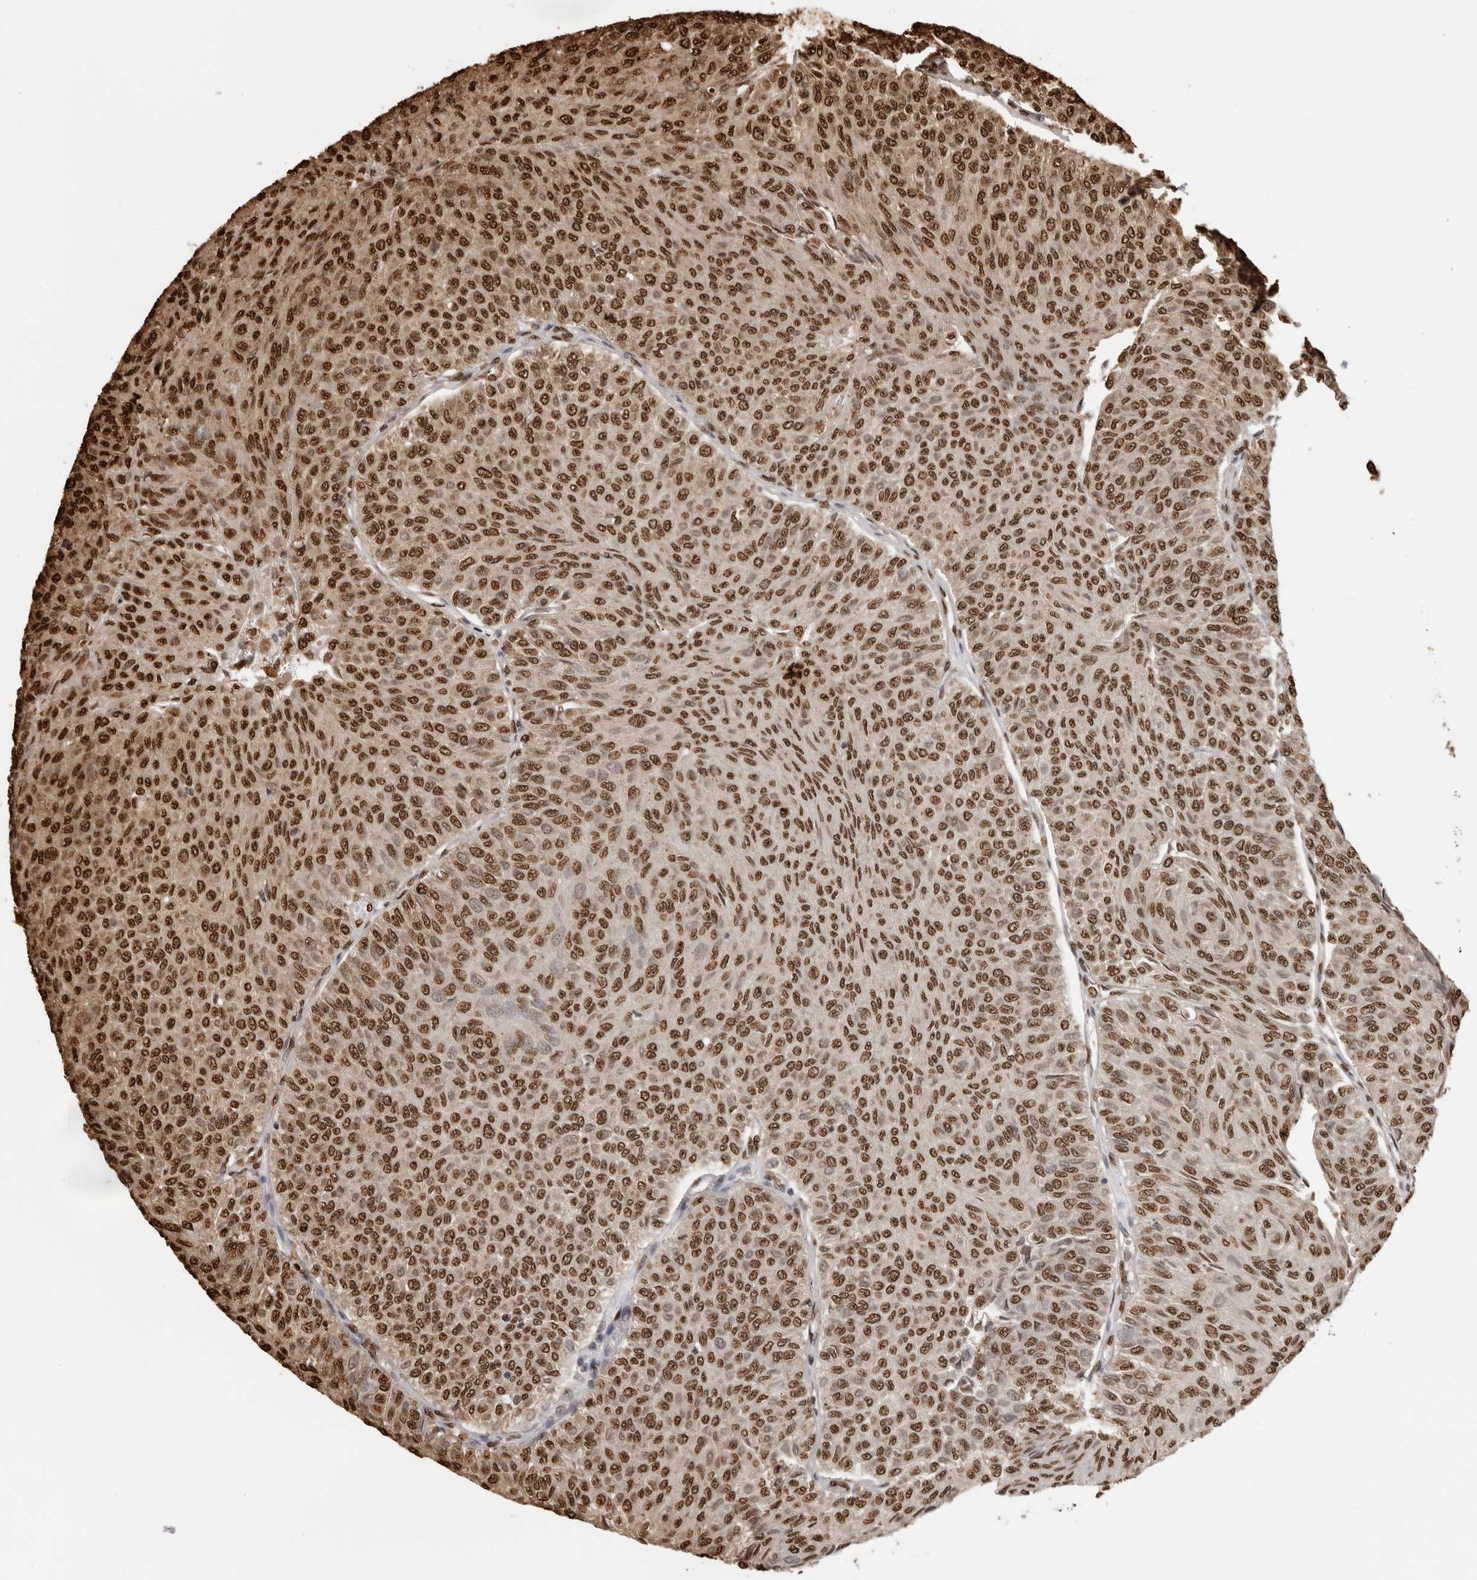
{"staining": {"intensity": "strong", "quantity": ">75%", "location": "nuclear"}, "tissue": "urothelial cancer", "cell_type": "Tumor cells", "image_type": "cancer", "snomed": [{"axis": "morphology", "description": "Urothelial carcinoma, Low grade"}, {"axis": "topography", "description": "Urinary bladder"}], "caption": "This histopathology image demonstrates IHC staining of urothelial cancer, with high strong nuclear staining in about >75% of tumor cells.", "gene": "ZFP91", "patient": {"sex": "male", "age": 78}}